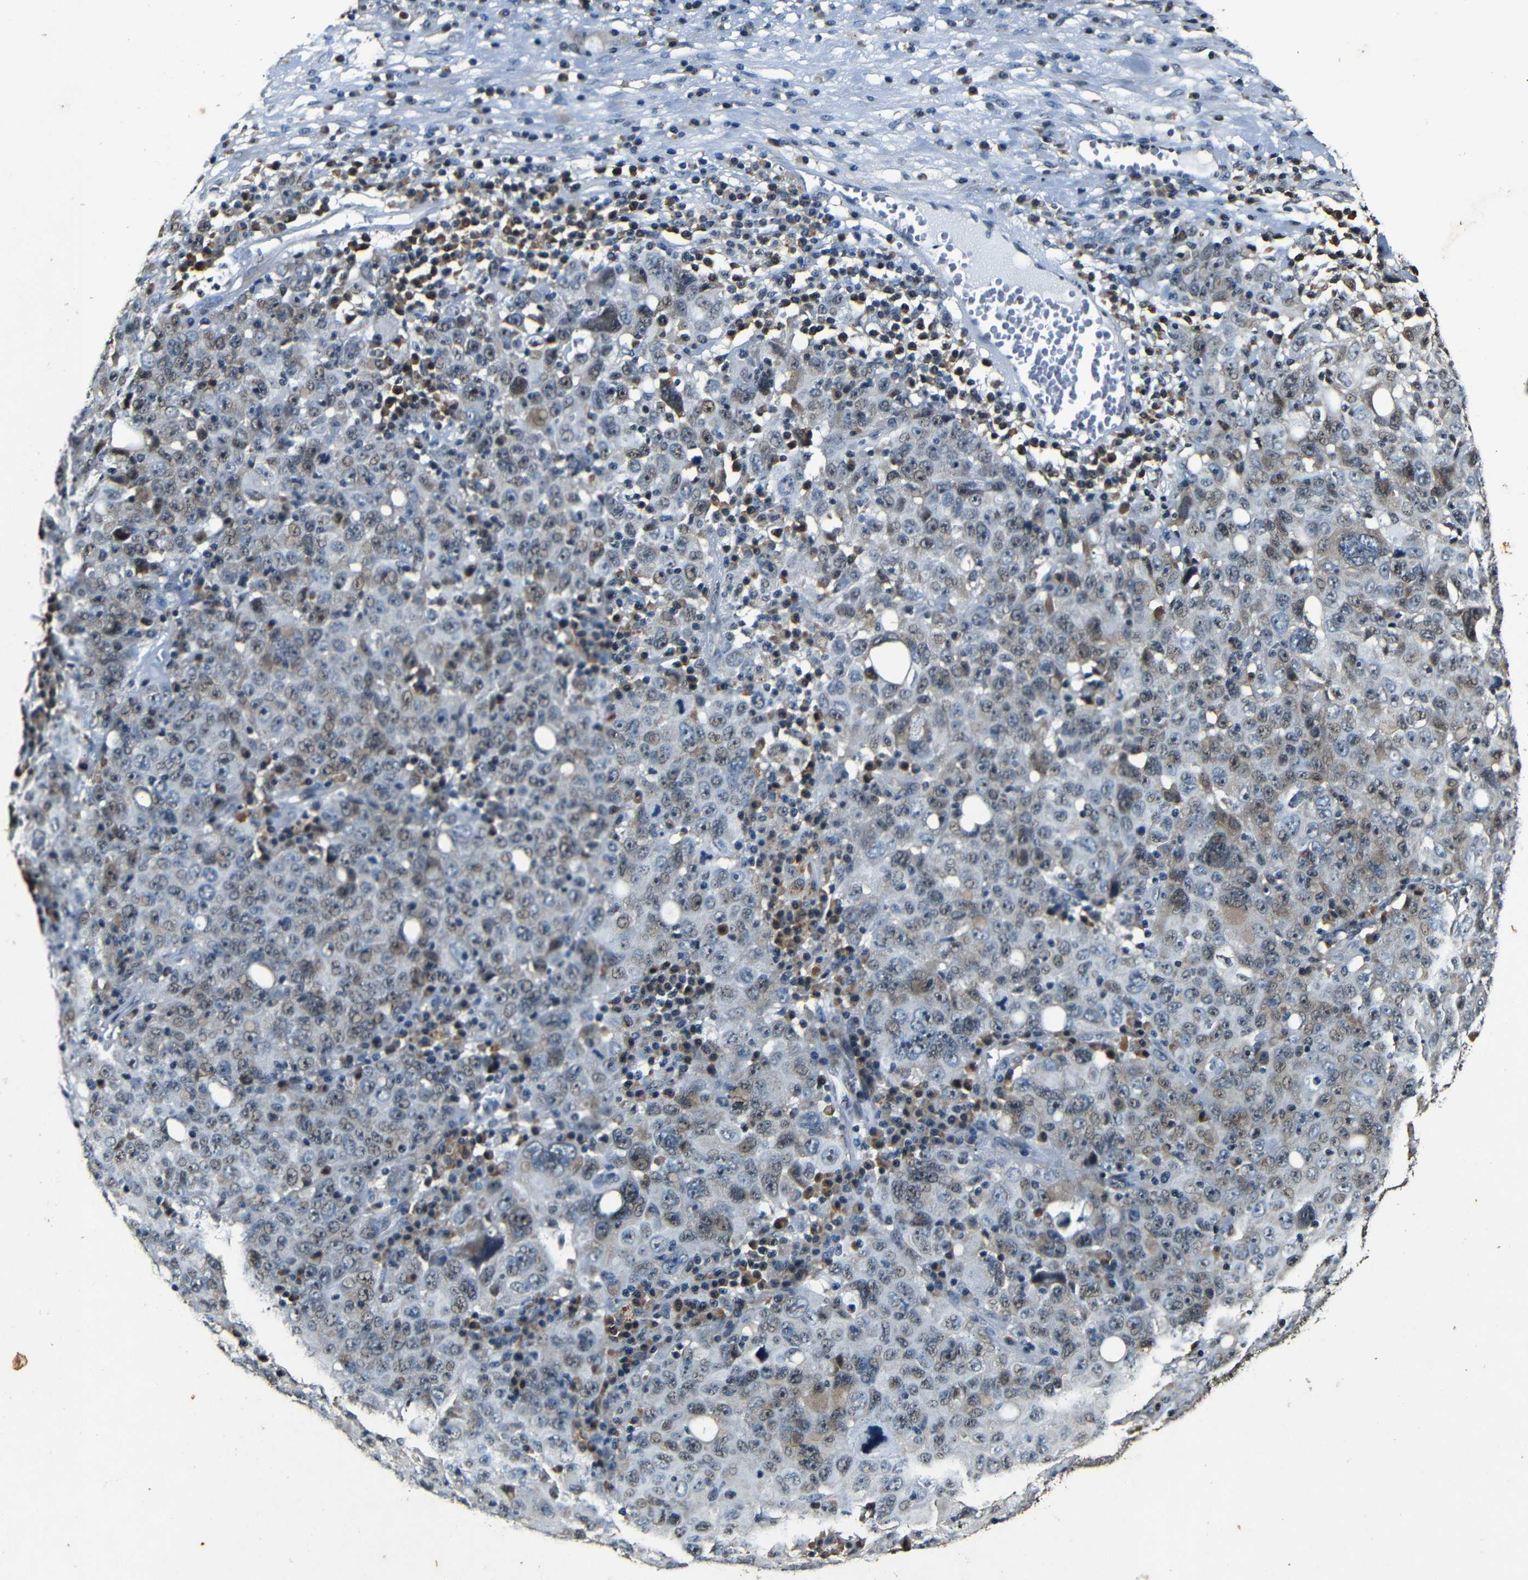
{"staining": {"intensity": "weak", "quantity": "25%-75%", "location": "cytoplasmic/membranous,nuclear"}, "tissue": "ovarian cancer", "cell_type": "Tumor cells", "image_type": "cancer", "snomed": [{"axis": "morphology", "description": "Carcinoma, endometroid"}, {"axis": "topography", "description": "Ovary"}], "caption": "Endometroid carcinoma (ovarian) stained for a protein (brown) reveals weak cytoplasmic/membranous and nuclear positive staining in about 25%-75% of tumor cells.", "gene": "FOXD4", "patient": {"sex": "female", "age": 62}}